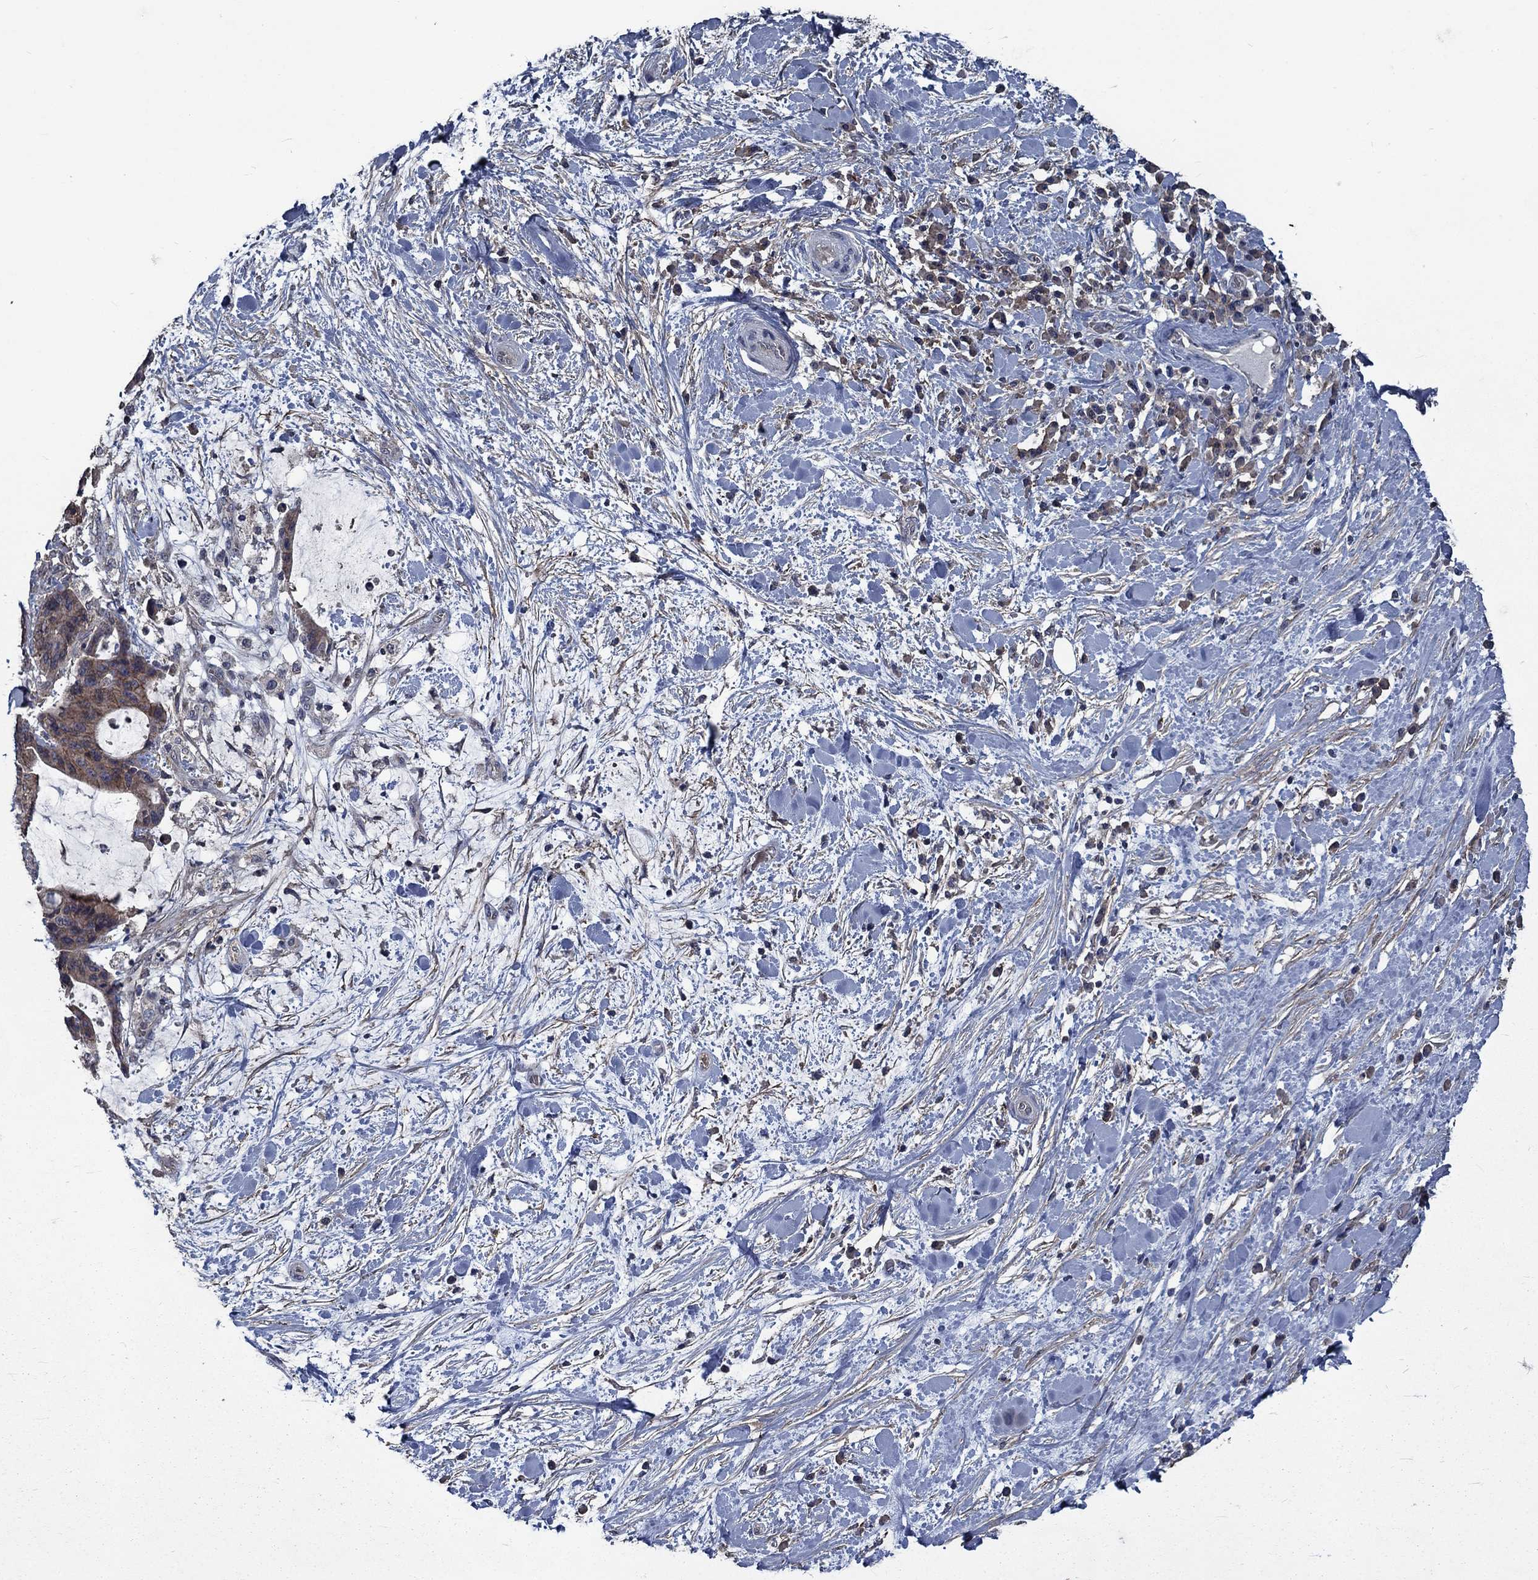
{"staining": {"intensity": "moderate", "quantity": "<25%", "location": "cytoplasmic/membranous"}, "tissue": "liver cancer", "cell_type": "Tumor cells", "image_type": "cancer", "snomed": [{"axis": "morphology", "description": "Cholangiocarcinoma"}, {"axis": "topography", "description": "Liver"}], "caption": "DAB (3,3'-diaminobenzidine) immunohistochemical staining of liver cancer (cholangiocarcinoma) exhibits moderate cytoplasmic/membranous protein staining in approximately <25% of tumor cells. The protein of interest is stained brown, and the nuclei are stained in blue (DAB (3,3'-diaminobenzidine) IHC with brightfield microscopy, high magnification).", "gene": "SLC44A1", "patient": {"sex": "female", "age": 73}}